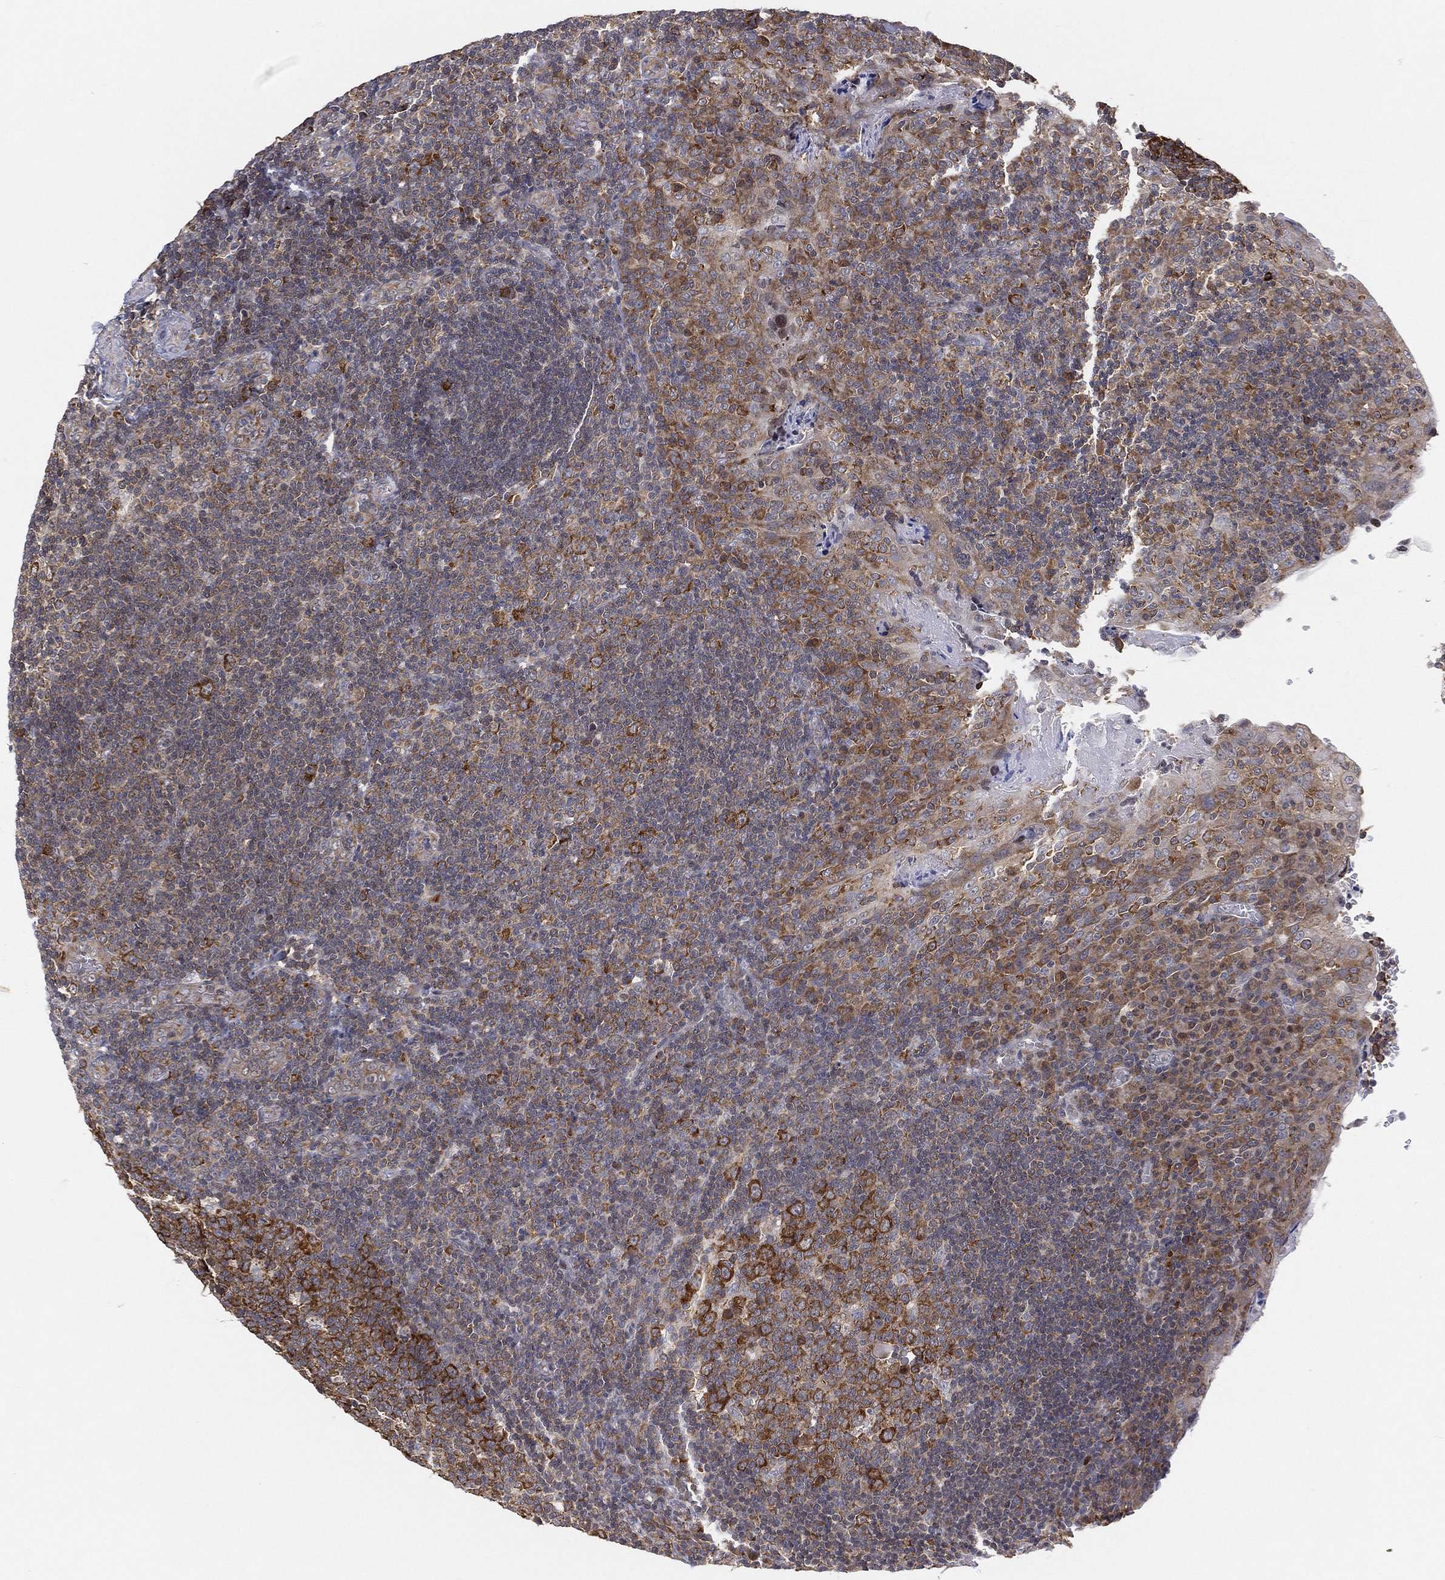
{"staining": {"intensity": "strong", "quantity": "<25%", "location": "cytoplasmic/membranous"}, "tissue": "tonsil", "cell_type": "Germinal center cells", "image_type": "normal", "snomed": [{"axis": "morphology", "description": "Normal tissue, NOS"}, {"axis": "topography", "description": "Tonsil"}], "caption": "Germinal center cells exhibit medium levels of strong cytoplasmic/membranous expression in approximately <25% of cells in normal human tonsil.", "gene": "TMTC4", "patient": {"sex": "male", "age": 17}}